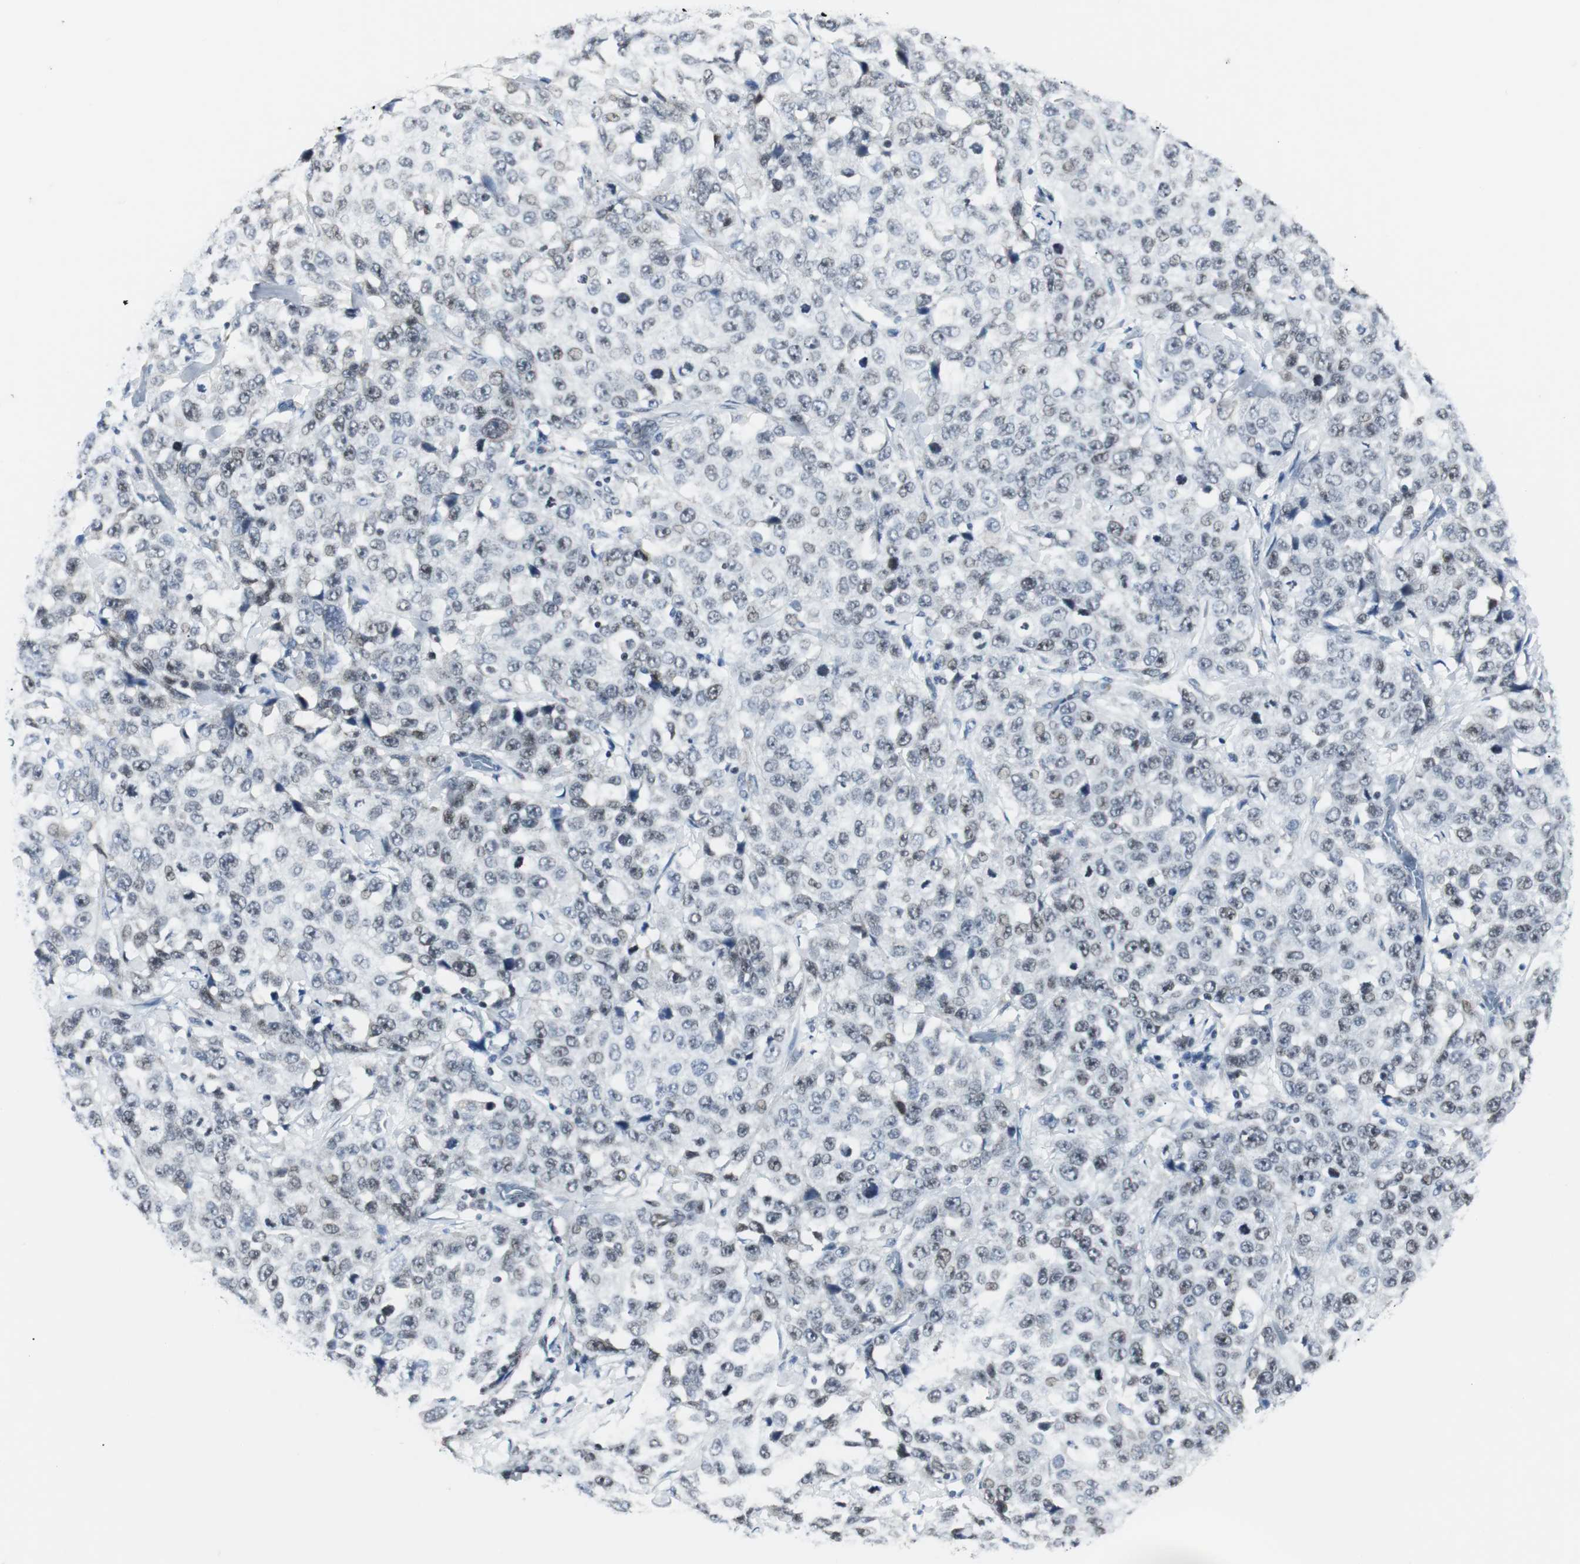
{"staining": {"intensity": "weak", "quantity": "25%-75%", "location": "nuclear"}, "tissue": "stomach cancer", "cell_type": "Tumor cells", "image_type": "cancer", "snomed": [{"axis": "morphology", "description": "Normal tissue, NOS"}, {"axis": "morphology", "description": "Adenocarcinoma, NOS"}, {"axis": "topography", "description": "Stomach"}], "caption": "Adenocarcinoma (stomach) stained for a protein reveals weak nuclear positivity in tumor cells.", "gene": "MTA1", "patient": {"sex": "male", "age": 48}}